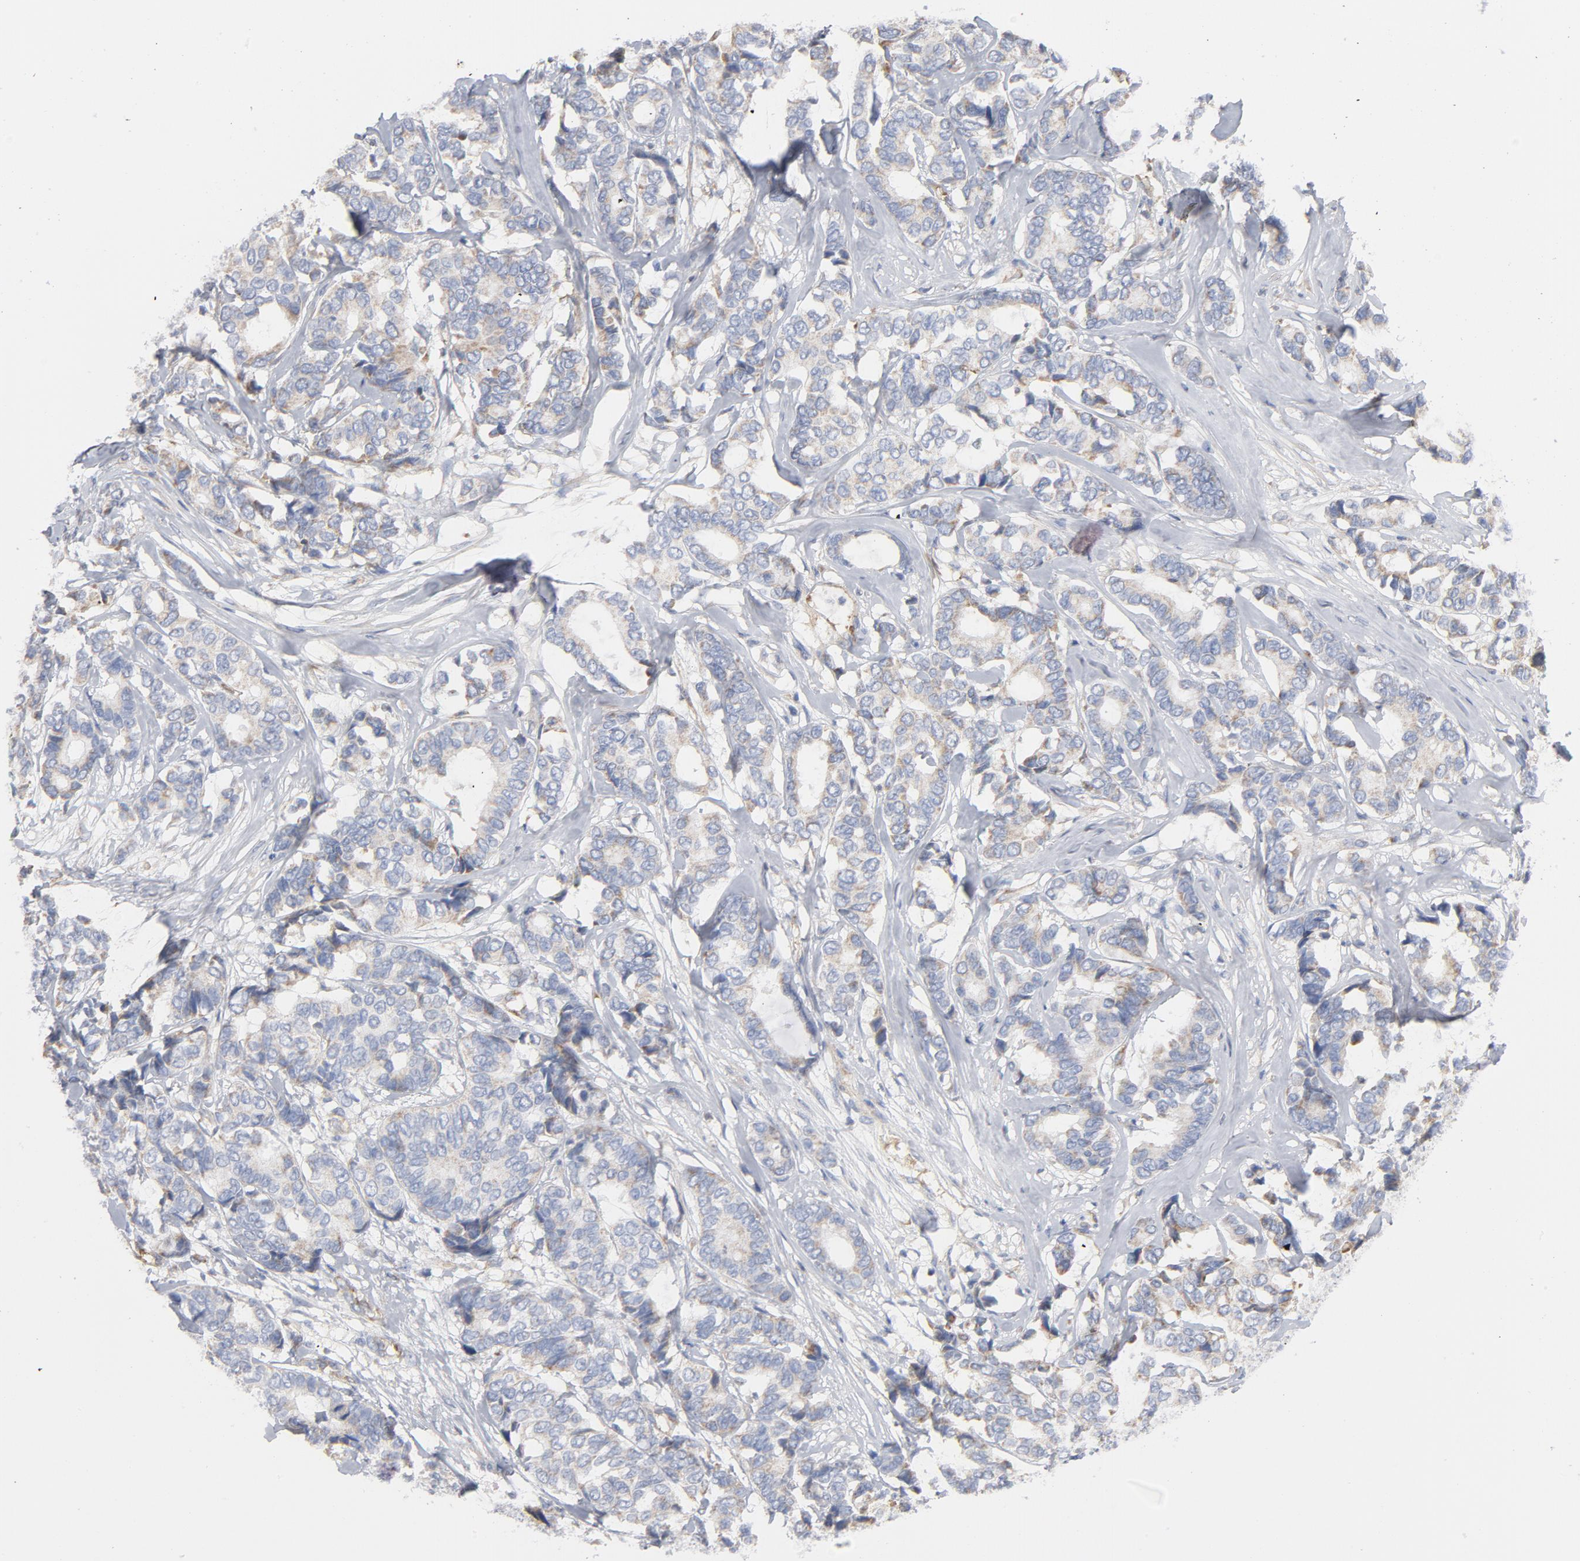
{"staining": {"intensity": "weak", "quantity": ">75%", "location": "cytoplasmic/membranous"}, "tissue": "breast cancer", "cell_type": "Tumor cells", "image_type": "cancer", "snomed": [{"axis": "morphology", "description": "Duct carcinoma"}, {"axis": "topography", "description": "Breast"}], "caption": "Protein analysis of breast invasive ductal carcinoma tissue exhibits weak cytoplasmic/membranous expression in approximately >75% of tumor cells.", "gene": "OXA1L", "patient": {"sex": "female", "age": 87}}